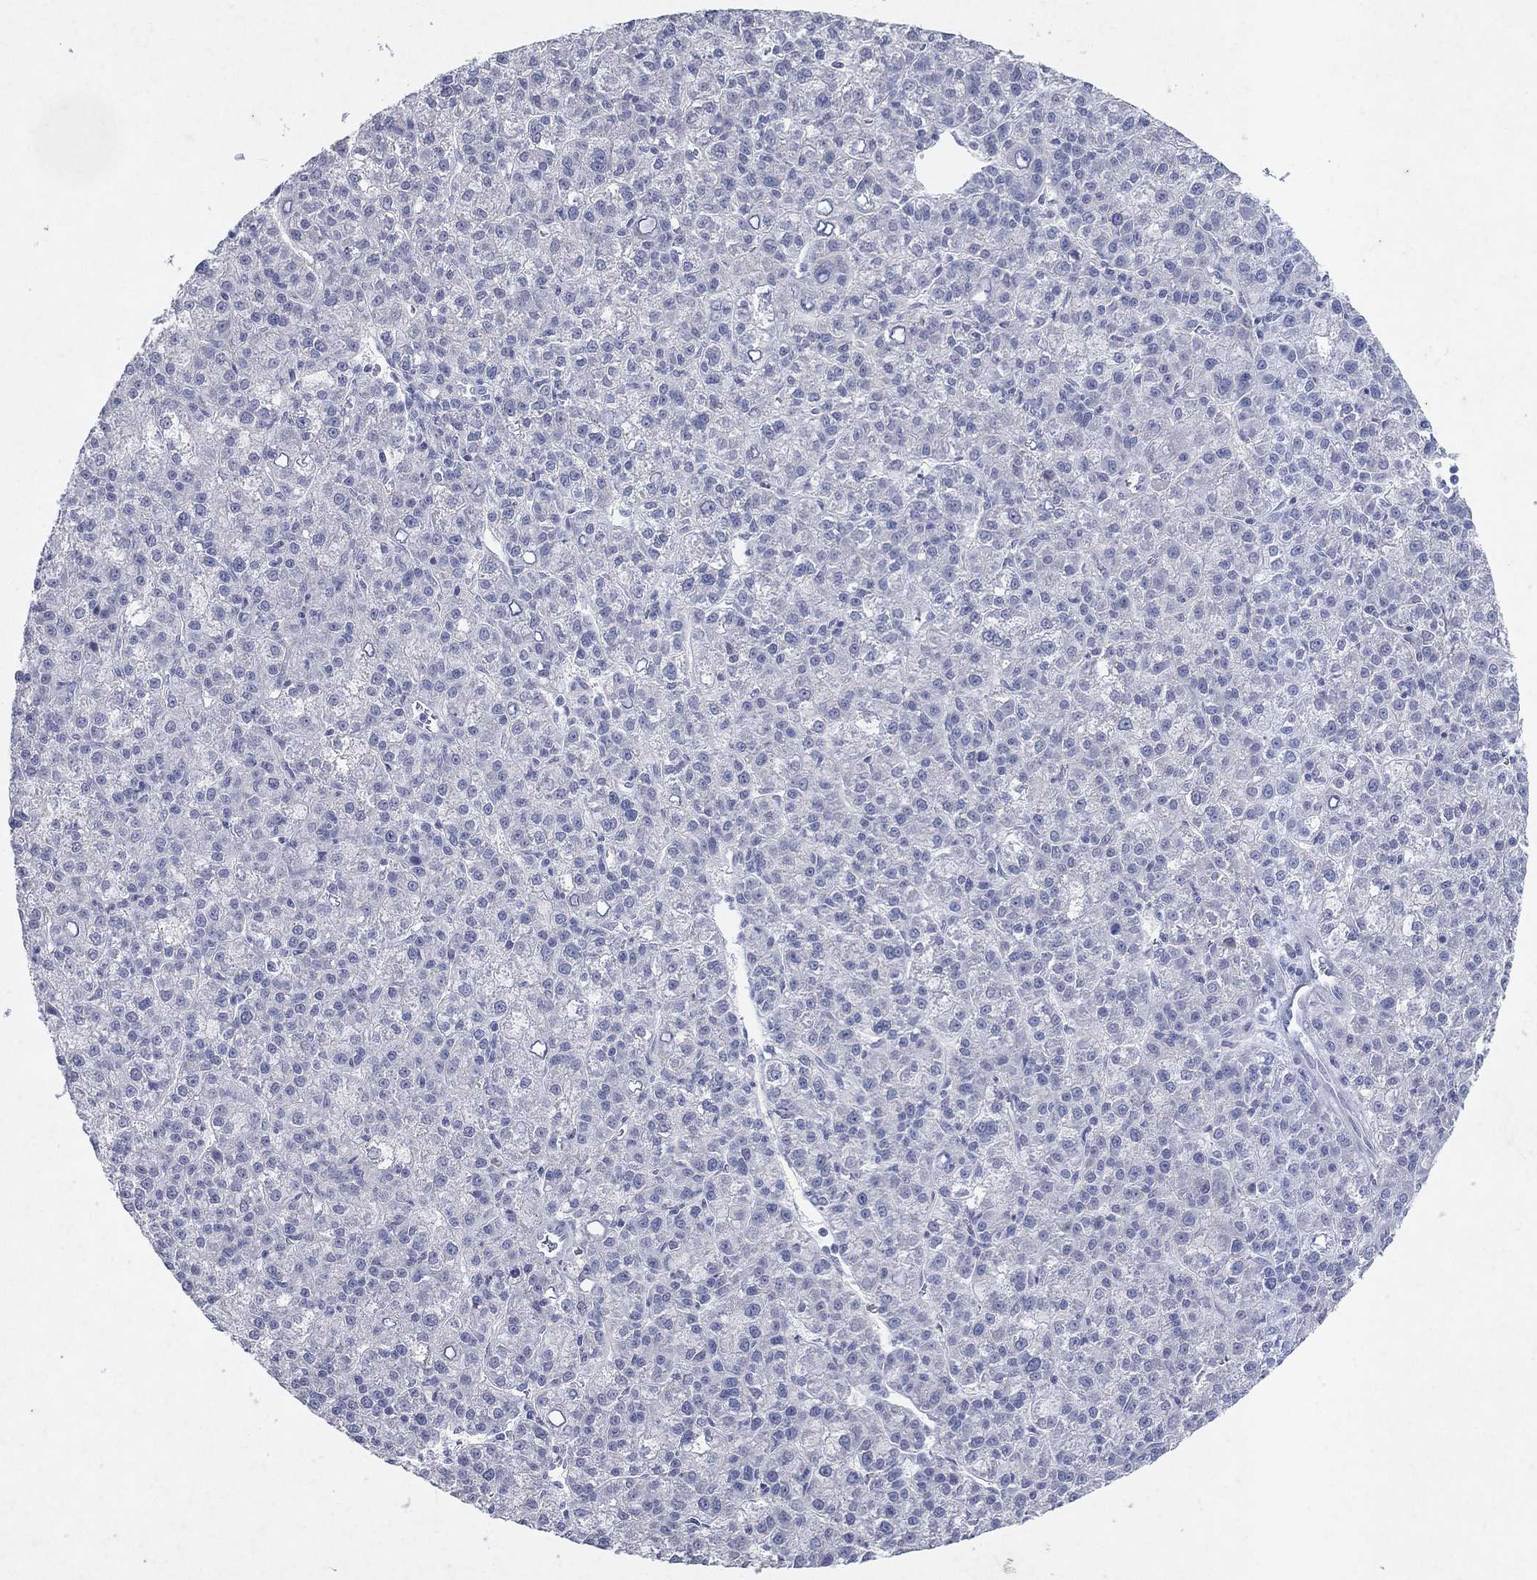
{"staining": {"intensity": "negative", "quantity": "none", "location": "none"}, "tissue": "liver cancer", "cell_type": "Tumor cells", "image_type": "cancer", "snomed": [{"axis": "morphology", "description": "Carcinoma, Hepatocellular, NOS"}, {"axis": "topography", "description": "Liver"}], "caption": "Immunohistochemistry histopathology image of neoplastic tissue: human liver cancer (hepatocellular carcinoma) stained with DAB reveals no significant protein staining in tumor cells.", "gene": "KRT40", "patient": {"sex": "female", "age": 60}}